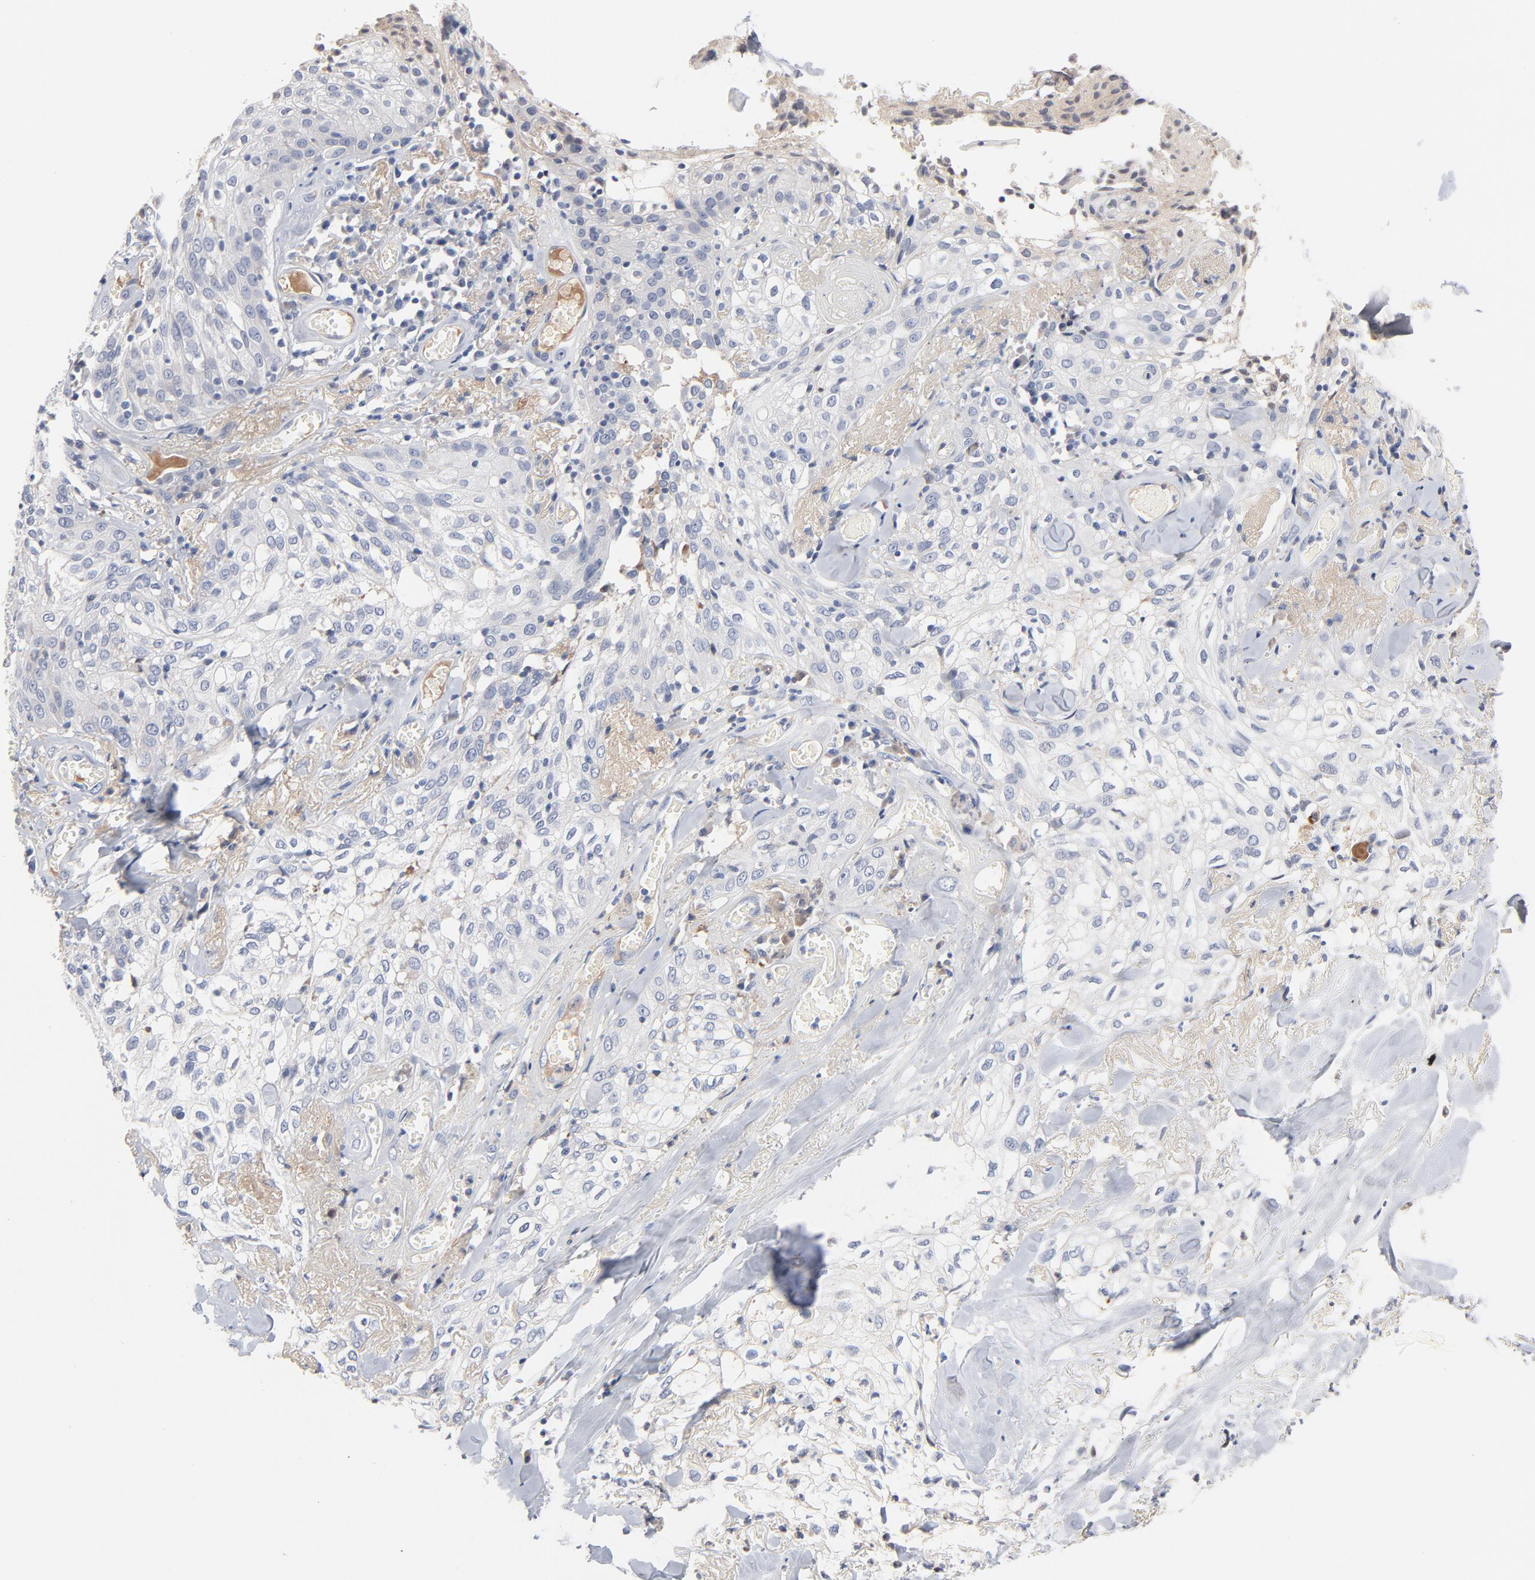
{"staining": {"intensity": "negative", "quantity": "none", "location": "none"}, "tissue": "skin cancer", "cell_type": "Tumor cells", "image_type": "cancer", "snomed": [{"axis": "morphology", "description": "Squamous cell carcinoma, NOS"}, {"axis": "topography", "description": "Skin"}], "caption": "Skin cancer stained for a protein using IHC shows no expression tumor cells.", "gene": "SERPINA4", "patient": {"sex": "male", "age": 65}}